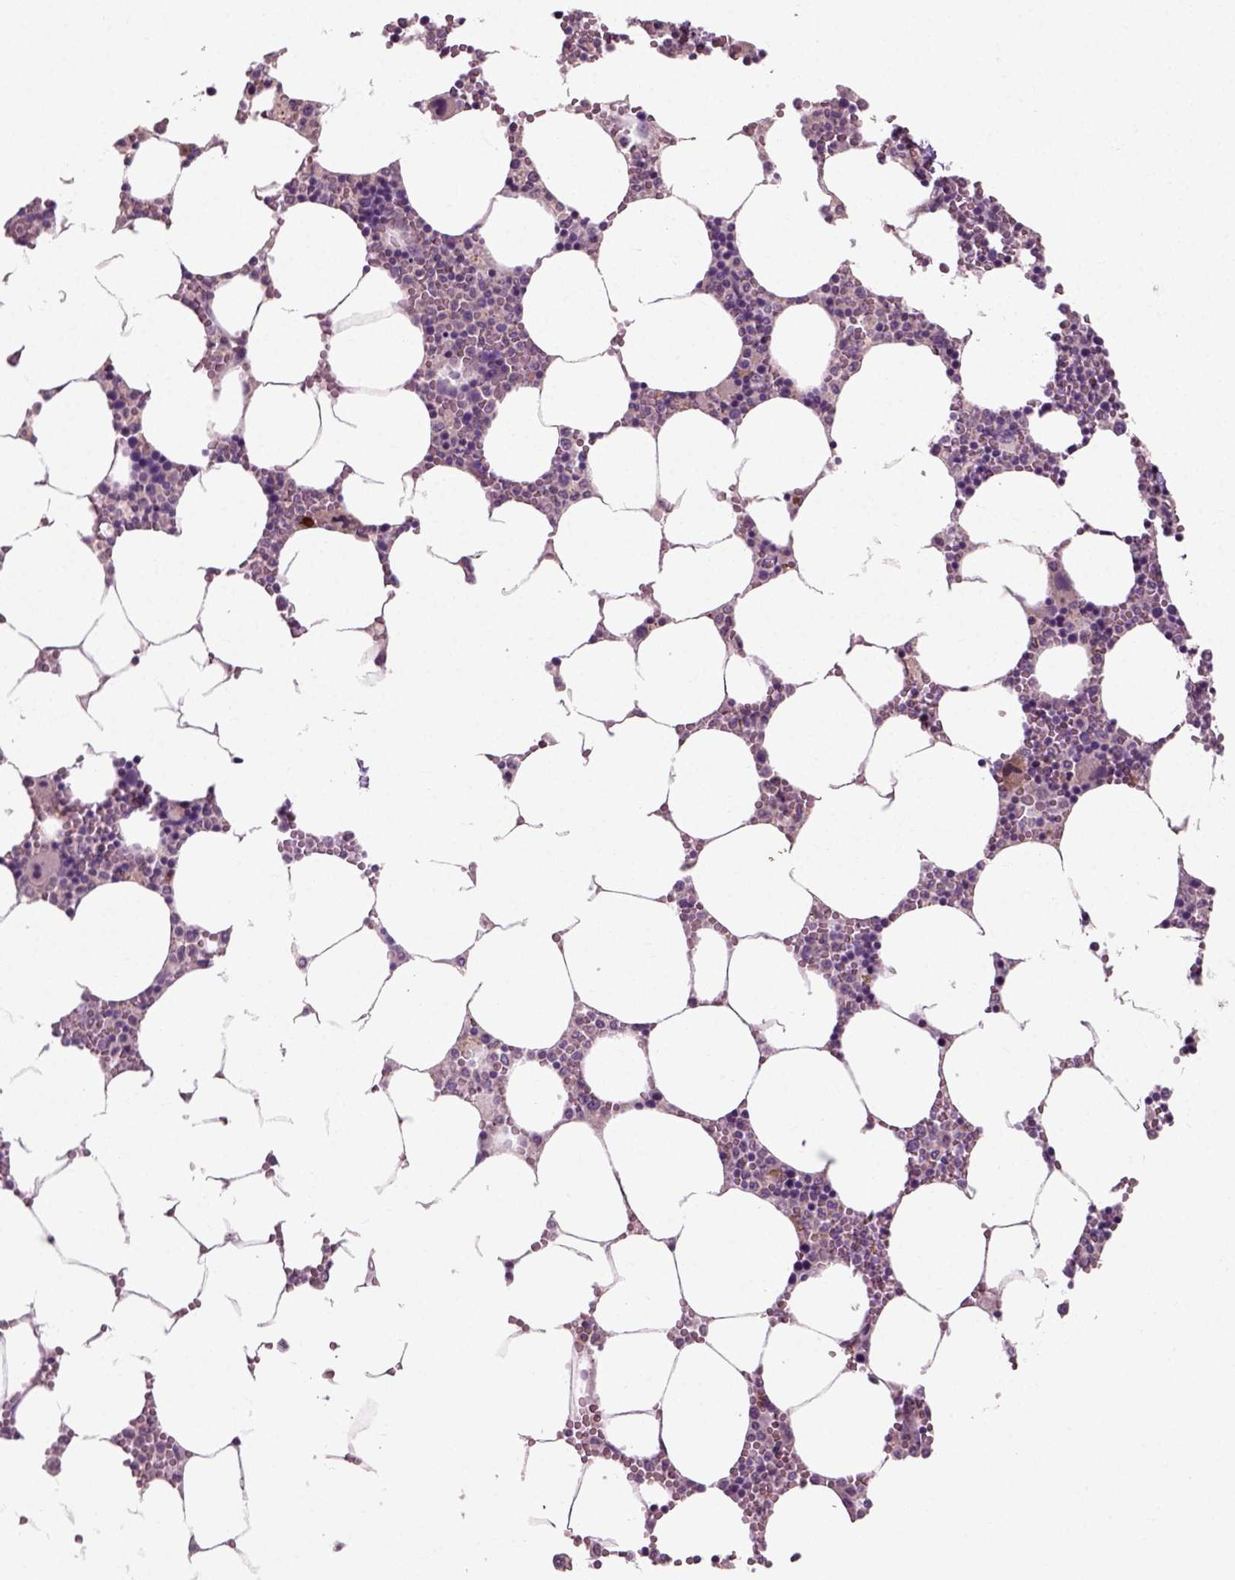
{"staining": {"intensity": "weak", "quantity": "<25%", "location": "cytoplasmic/membranous"}, "tissue": "bone marrow", "cell_type": "Hematopoietic cells", "image_type": "normal", "snomed": [{"axis": "morphology", "description": "Normal tissue, NOS"}, {"axis": "topography", "description": "Bone marrow"}], "caption": "DAB immunohistochemical staining of normal human bone marrow shows no significant positivity in hematopoietic cells. The staining was performed using DAB (3,3'-diaminobenzidine) to visualize the protein expression in brown, while the nuclei were stained in blue with hematoxylin (Magnification: 20x).", "gene": "RND2", "patient": {"sex": "female", "age": 64}}